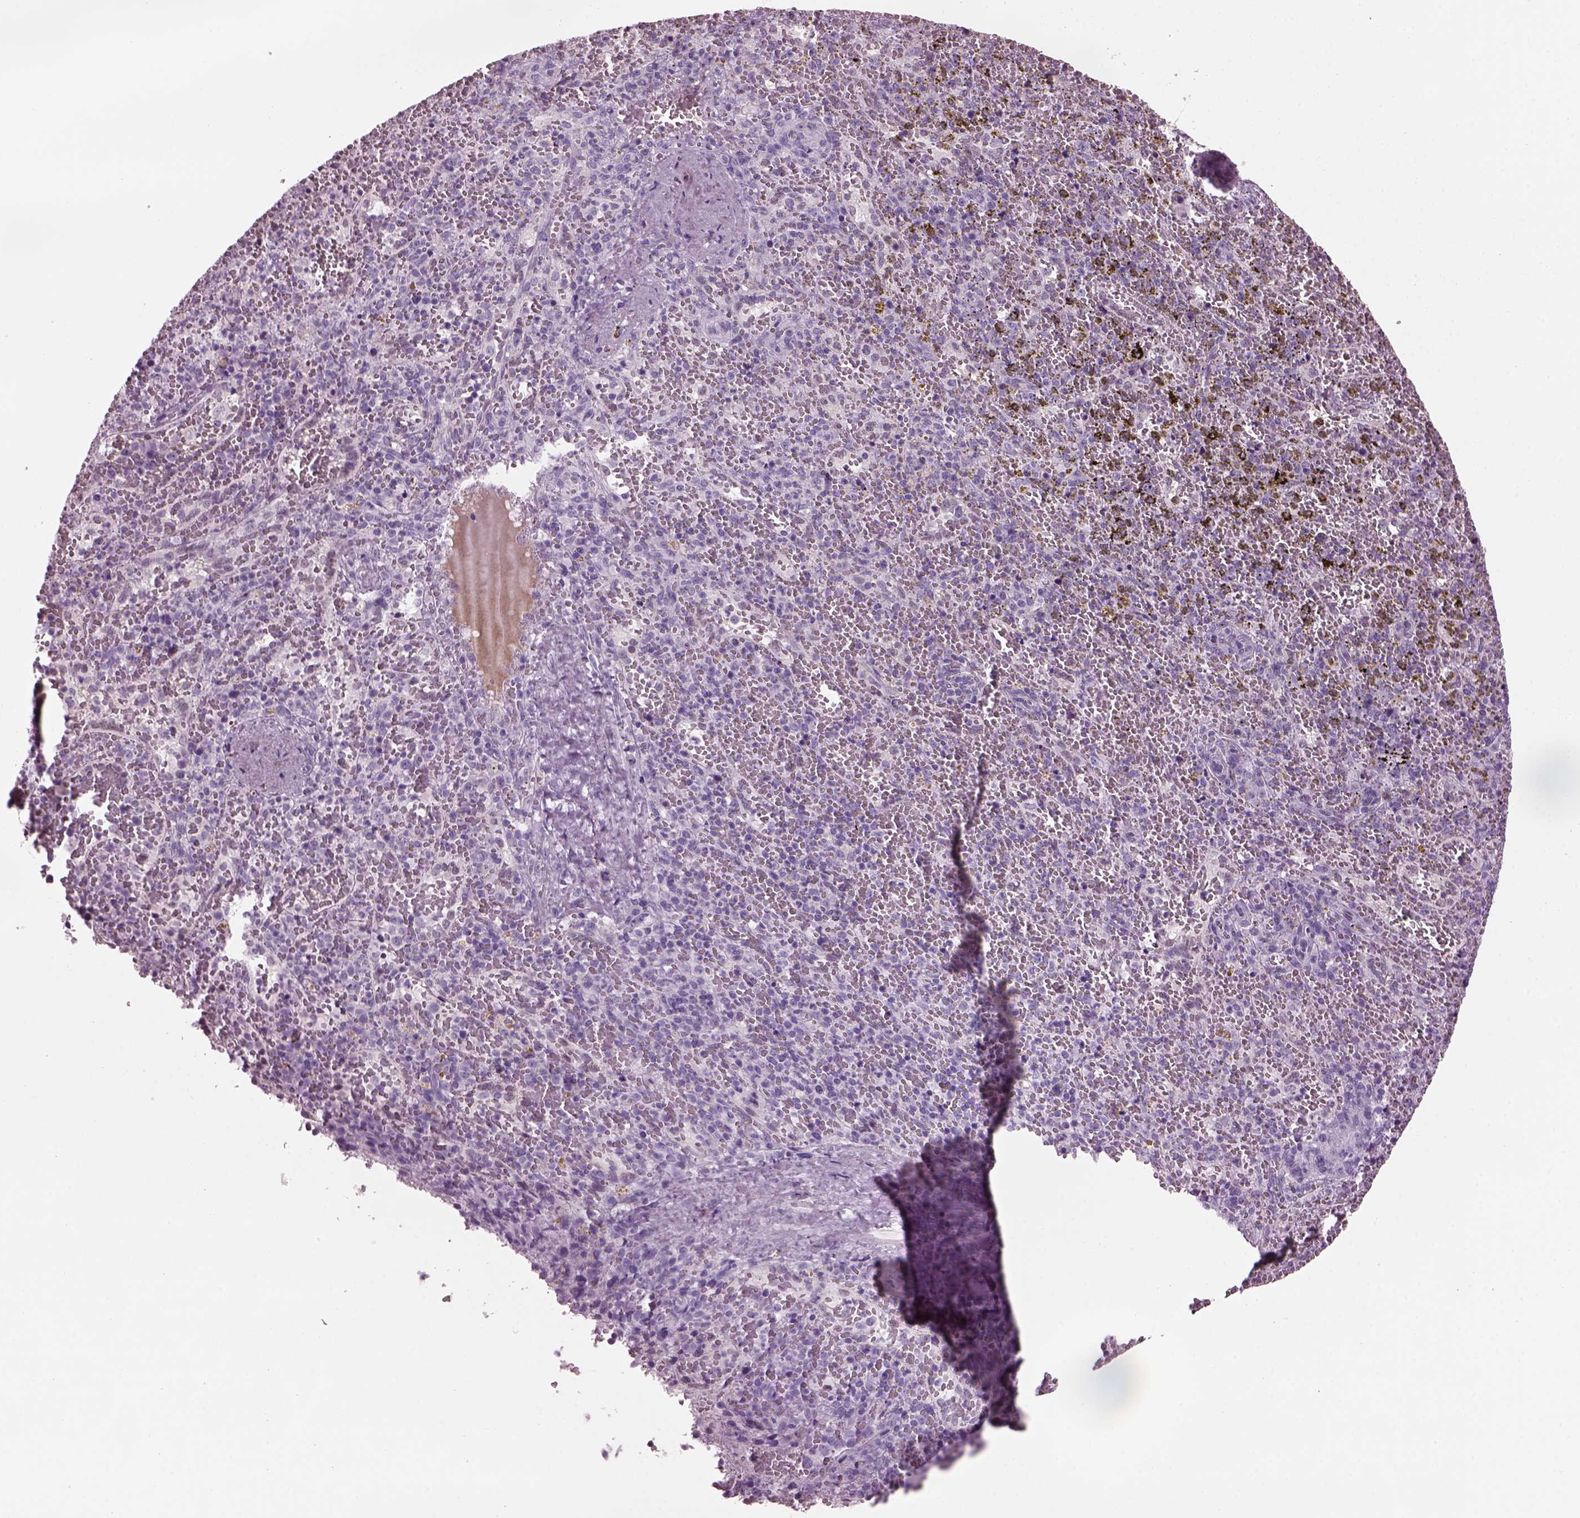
{"staining": {"intensity": "negative", "quantity": "none", "location": "none"}, "tissue": "spleen", "cell_type": "Cells in red pulp", "image_type": "normal", "snomed": [{"axis": "morphology", "description": "Normal tissue, NOS"}, {"axis": "topography", "description": "Spleen"}], "caption": "This is an IHC photomicrograph of benign human spleen. There is no positivity in cells in red pulp.", "gene": "KRTAP3", "patient": {"sex": "female", "age": 50}}